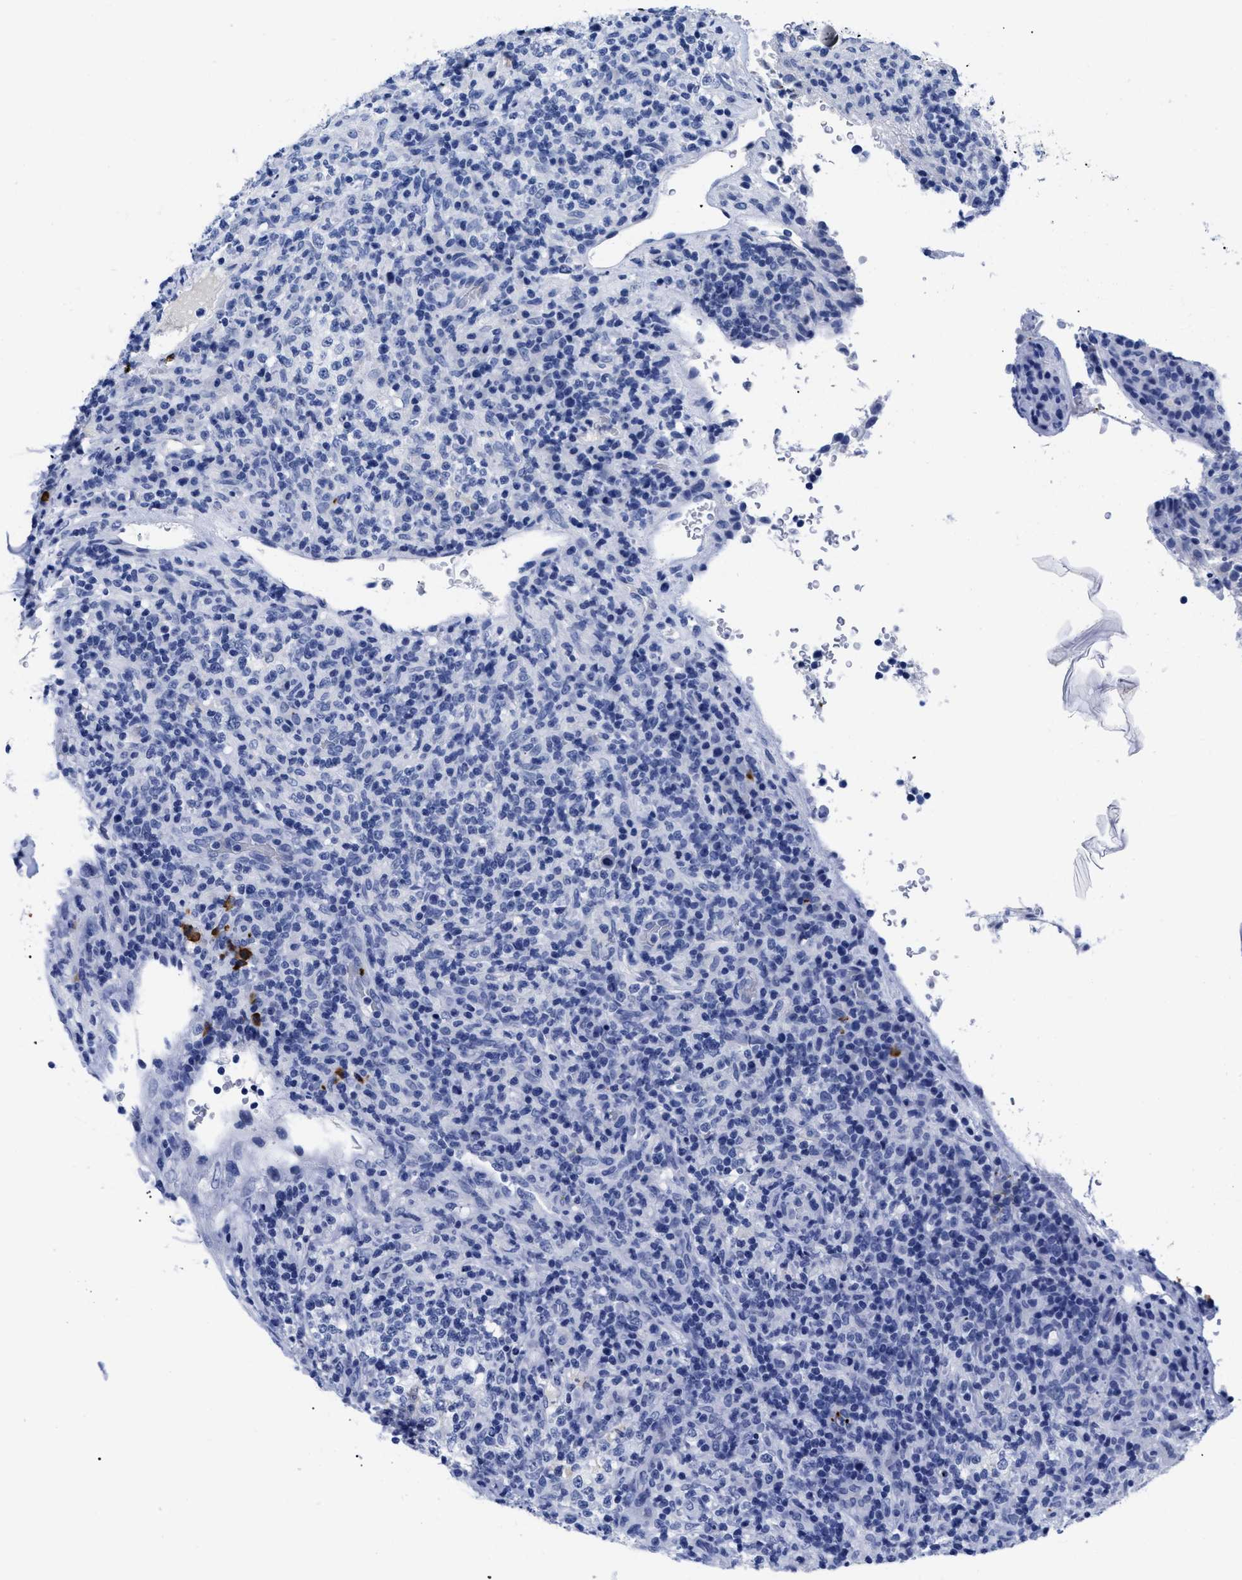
{"staining": {"intensity": "negative", "quantity": "none", "location": "none"}, "tissue": "lymphoma", "cell_type": "Tumor cells", "image_type": "cancer", "snomed": [{"axis": "morphology", "description": "Malignant lymphoma, non-Hodgkin's type, High grade"}, {"axis": "topography", "description": "Lymph node"}], "caption": "Immunohistochemistry image of neoplastic tissue: human lymphoma stained with DAB shows no significant protein expression in tumor cells.", "gene": "TREML1", "patient": {"sex": "female", "age": 76}}